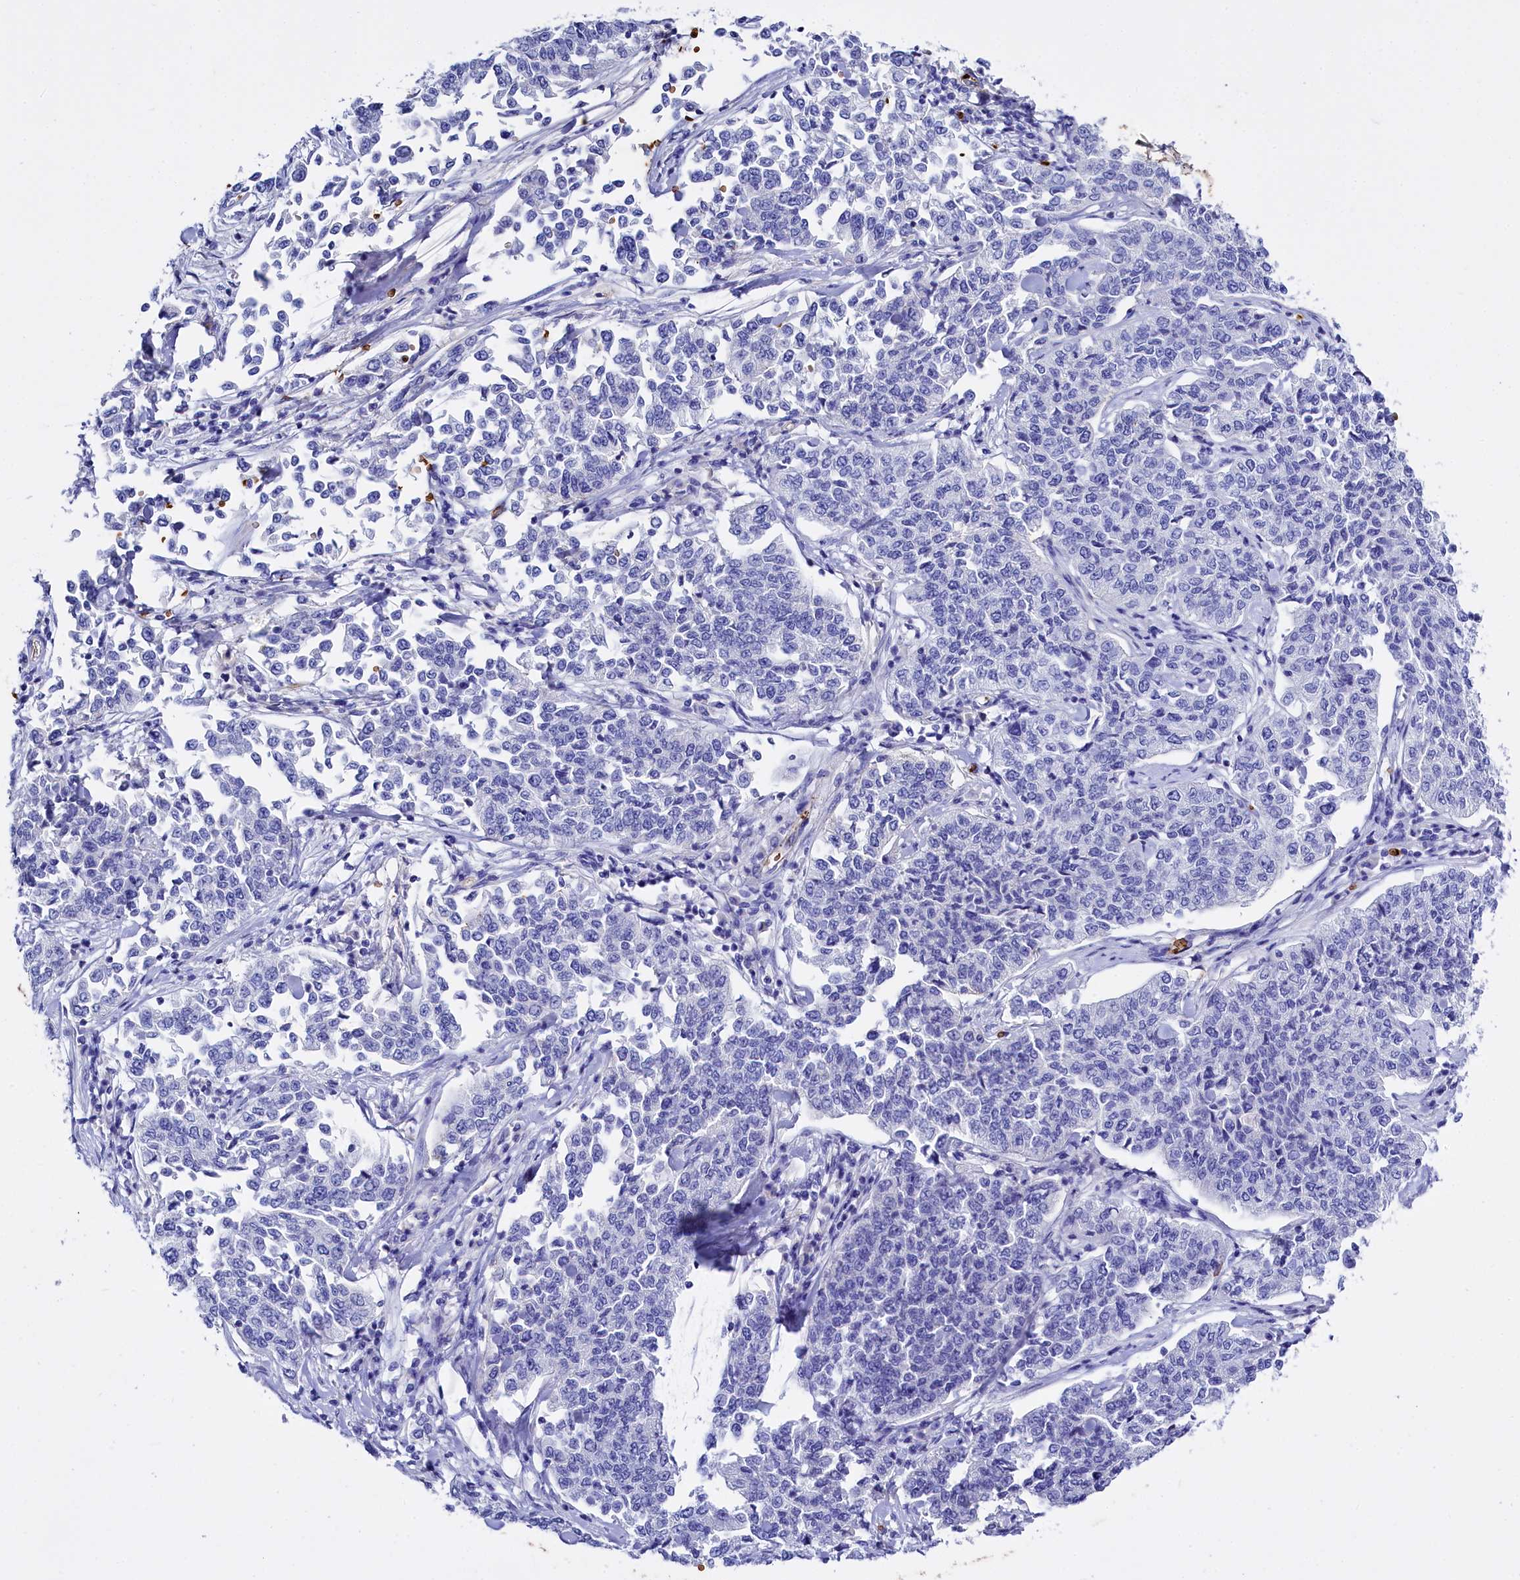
{"staining": {"intensity": "negative", "quantity": "none", "location": "none"}, "tissue": "cervical cancer", "cell_type": "Tumor cells", "image_type": "cancer", "snomed": [{"axis": "morphology", "description": "Squamous cell carcinoma, NOS"}, {"axis": "topography", "description": "Cervix"}], "caption": "Cervical cancer (squamous cell carcinoma) was stained to show a protein in brown. There is no significant expression in tumor cells.", "gene": "RPUSD3", "patient": {"sex": "female", "age": 35}}